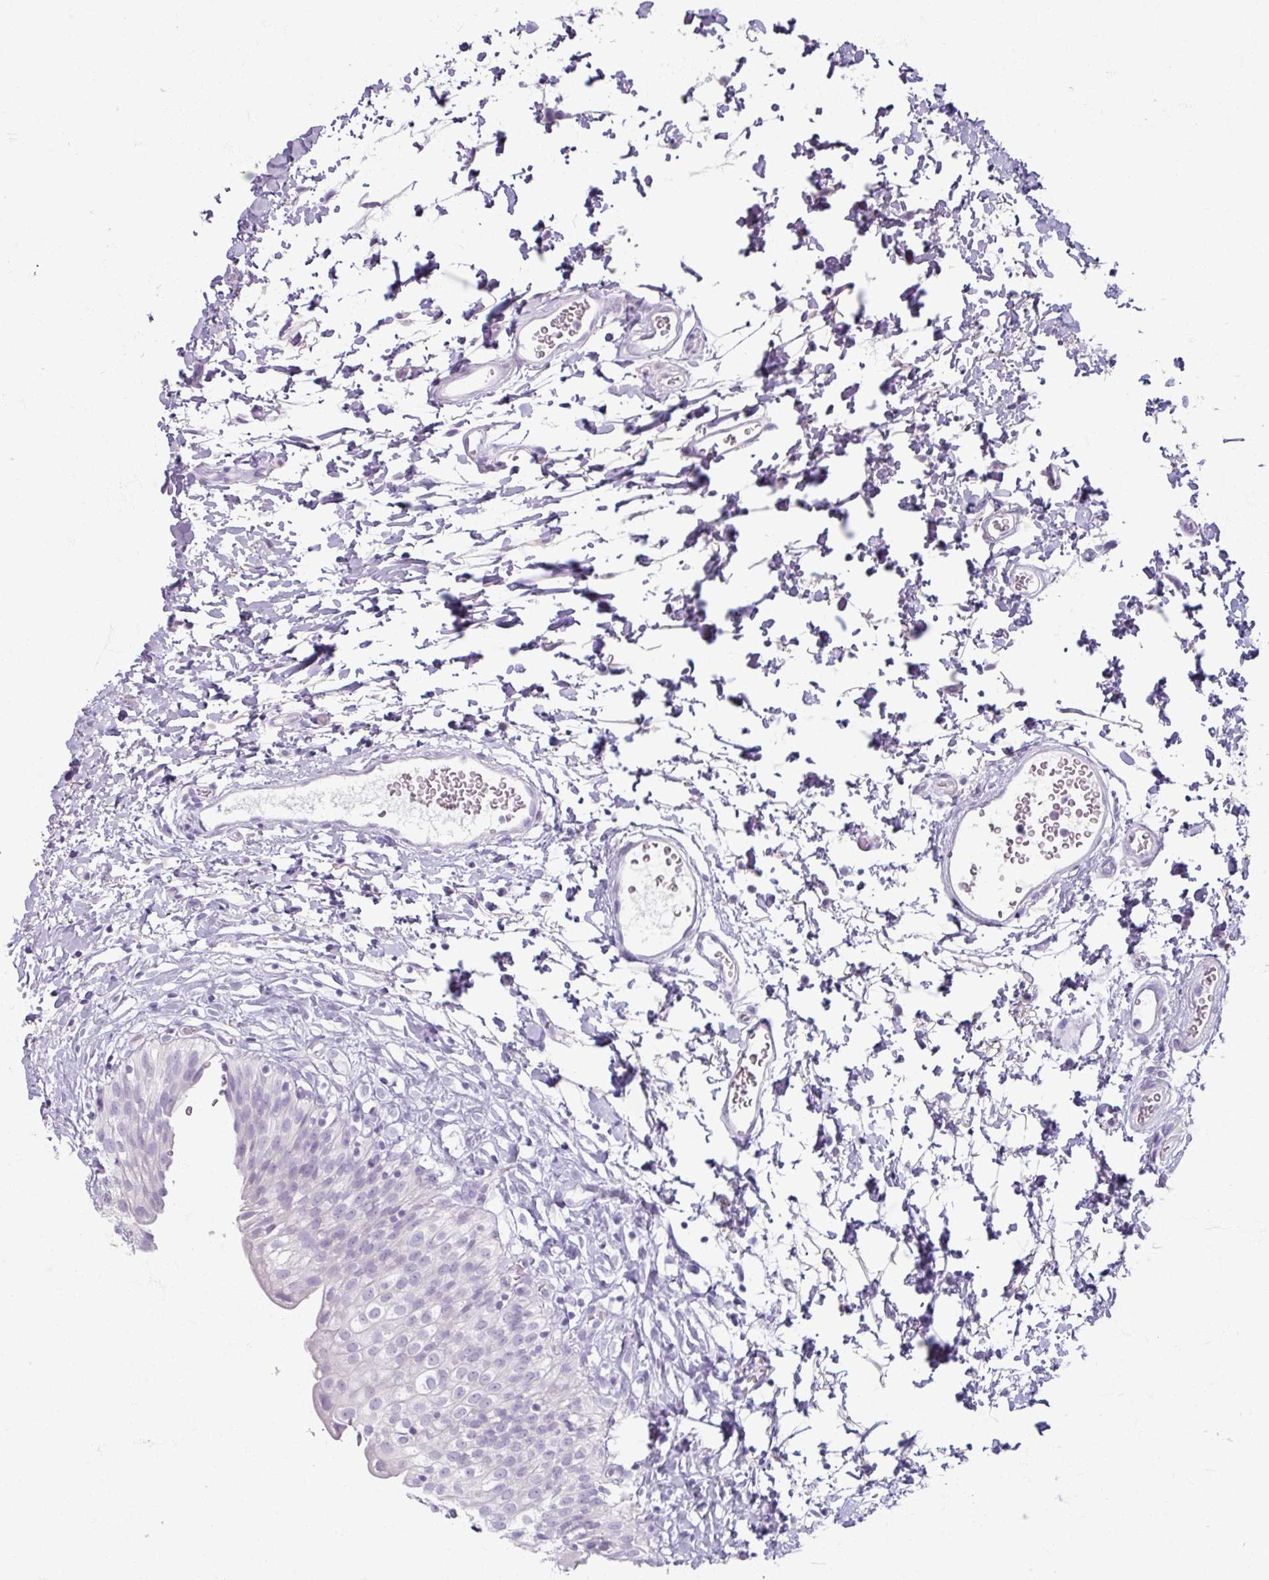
{"staining": {"intensity": "negative", "quantity": "none", "location": "none"}, "tissue": "urinary bladder", "cell_type": "Urothelial cells", "image_type": "normal", "snomed": [{"axis": "morphology", "description": "Normal tissue, NOS"}, {"axis": "topography", "description": "Urinary bladder"}], "caption": "Immunohistochemistry micrograph of unremarkable human urinary bladder stained for a protein (brown), which displays no expression in urothelial cells.", "gene": "SLC27A5", "patient": {"sex": "male", "age": 51}}